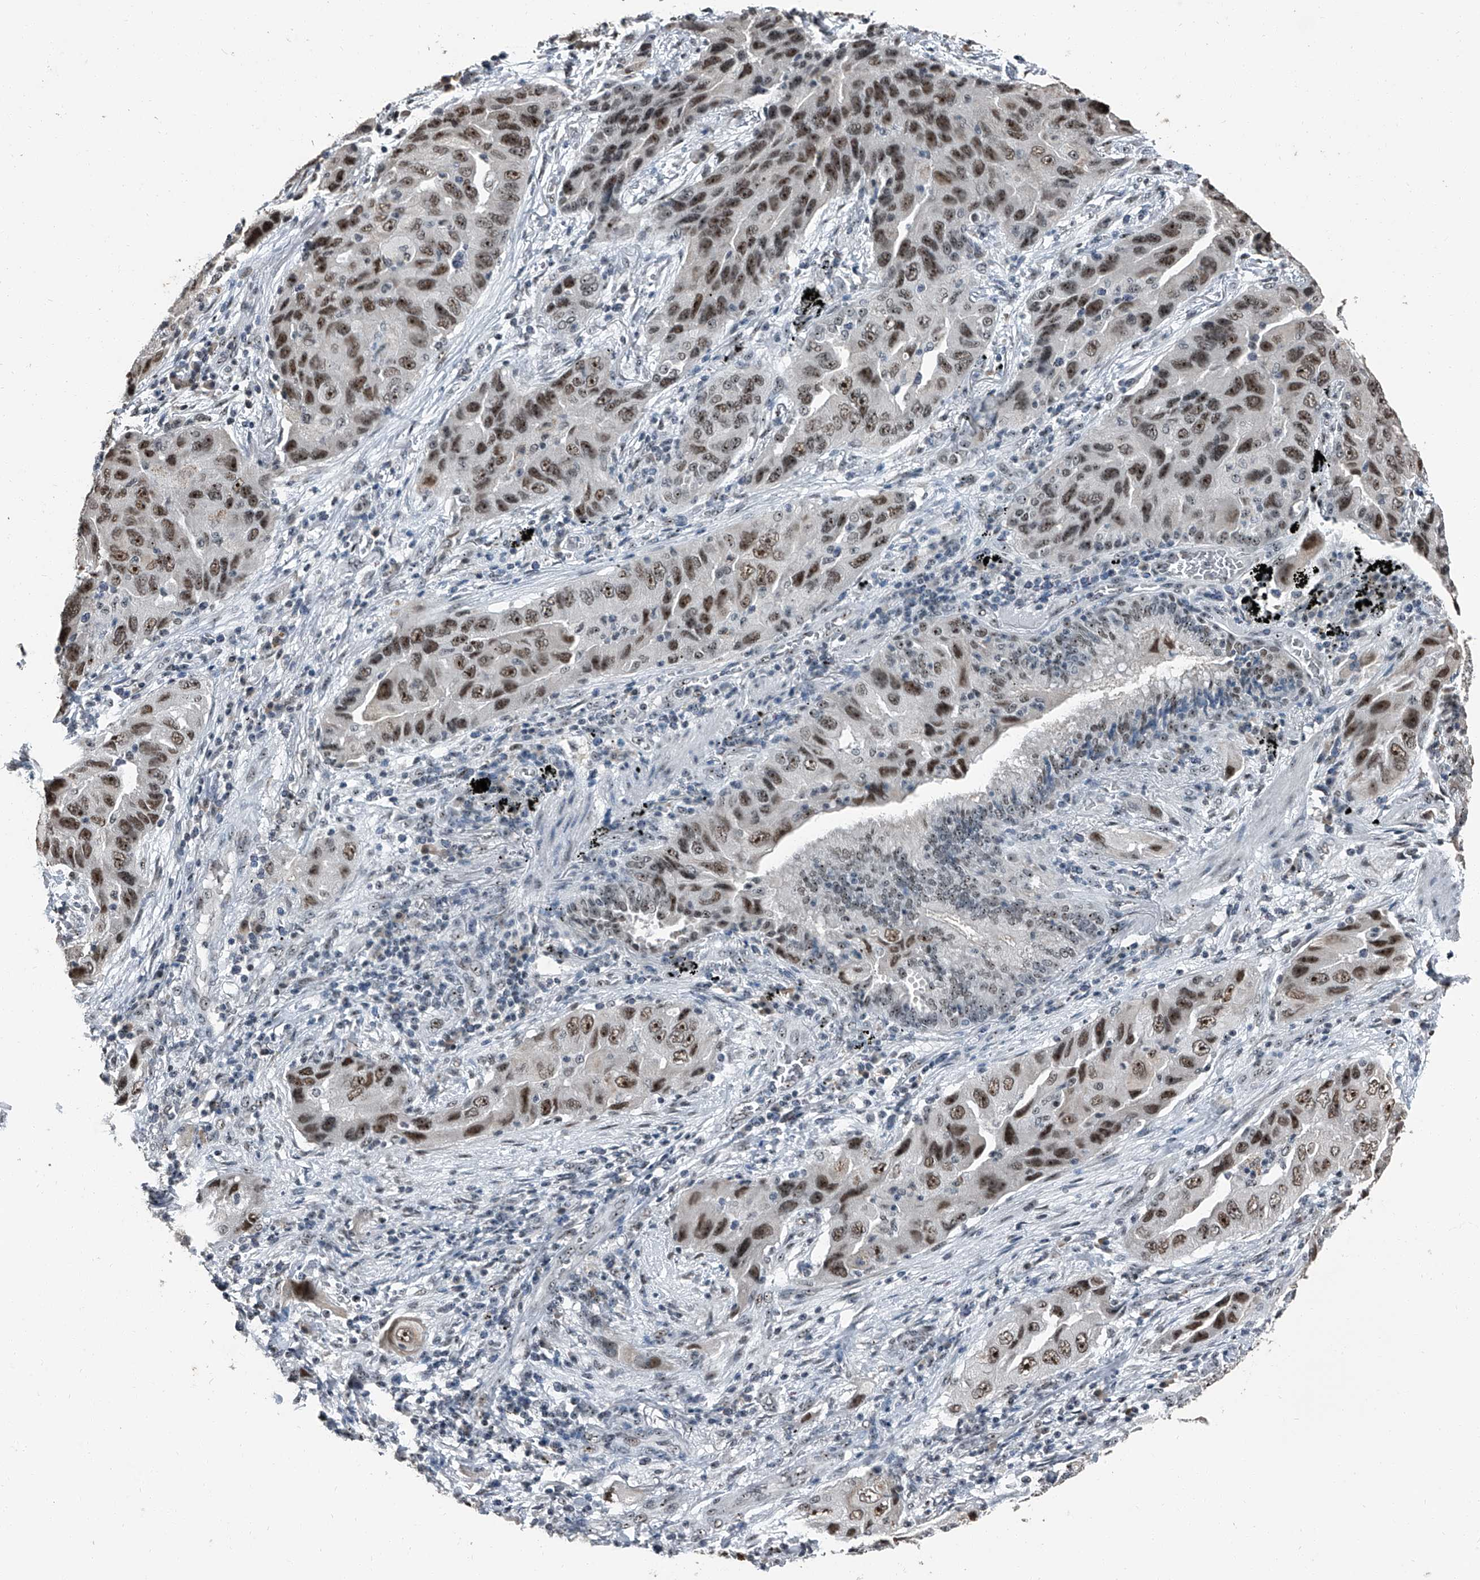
{"staining": {"intensity": "moderate", "quantity": ">75%", "location": "nuclear"}, "tissue": "lung cancer", "cell_type": "Tumor cells", "image_type": "cancer", "snomed": [{"axis": "morphology", "description": "Adenocarcinoma, NOS"}, {"axis": "topography", "description": "Lung"}], "caption": "Immunohistochemistry (IHC) staining of lung cancer, which displays medium levels of moderate nuclear expression in about >75% of tumor cells indicating moderate nuclear protein expression. The staining was performed using DAB (brown) for protein detection and nuclei were counterstained in hematoxylin (blue).", "gene": "TCOF1", "patient": {"sex": "female", "age": 65}}